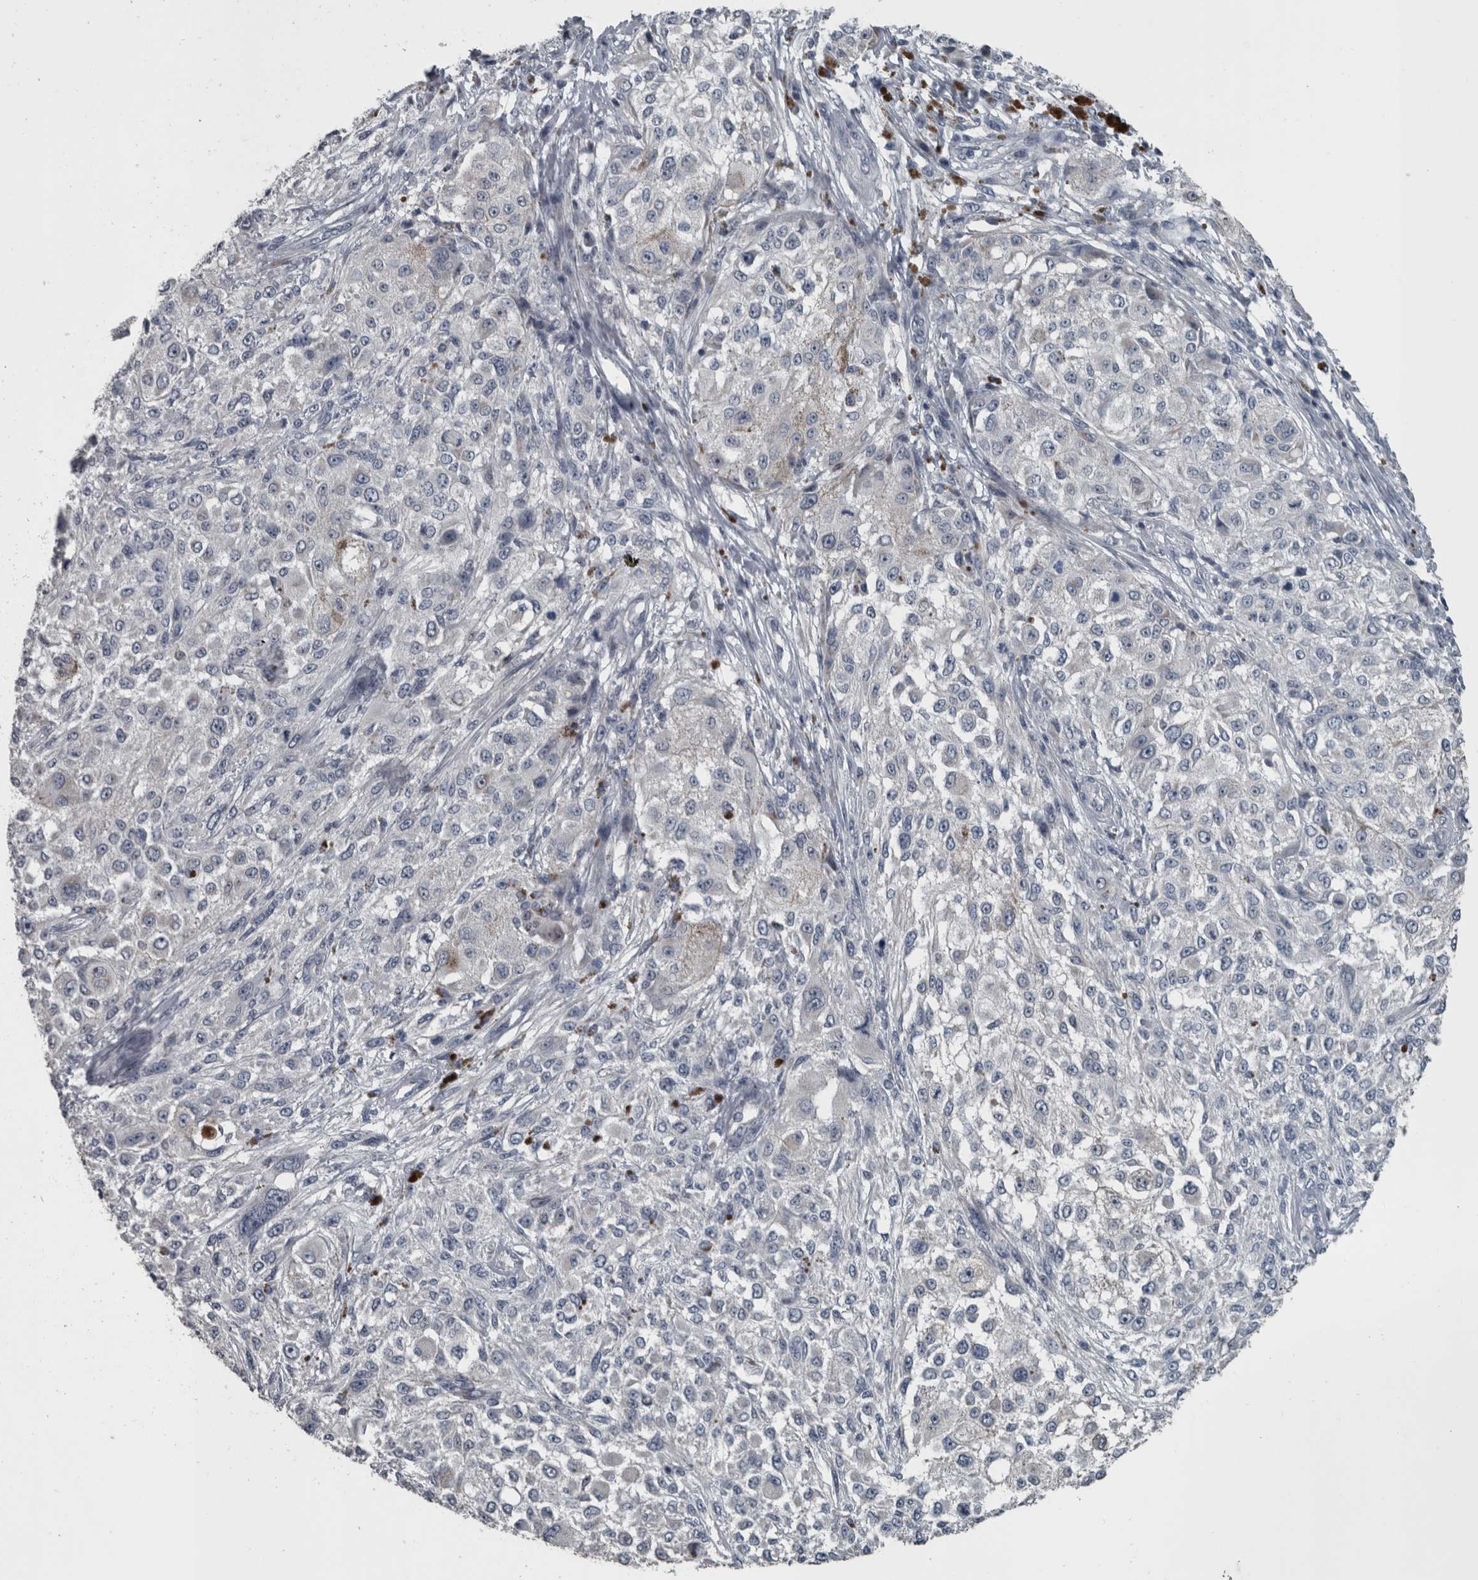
{"staining": {"intensity": "negative", "quantity": "none", "location": "none"}, "tissue": "melanoma", "cell_type": "Tumor cells", "image_type": "cancer", "snomed": [{"axis": "morphology", "description": "Necrosis, NOS"}, {"axis": "morphology", "description": "Malignant melanoma, NOS"}, {"axis": "topography", "description": "Skin"}], "caption": "The IHC photomicrograph has no significant expression in tumor cells of melanoma tissue.", "gene": "KRT20", "patient": {"sex": "female", "age": 87}}